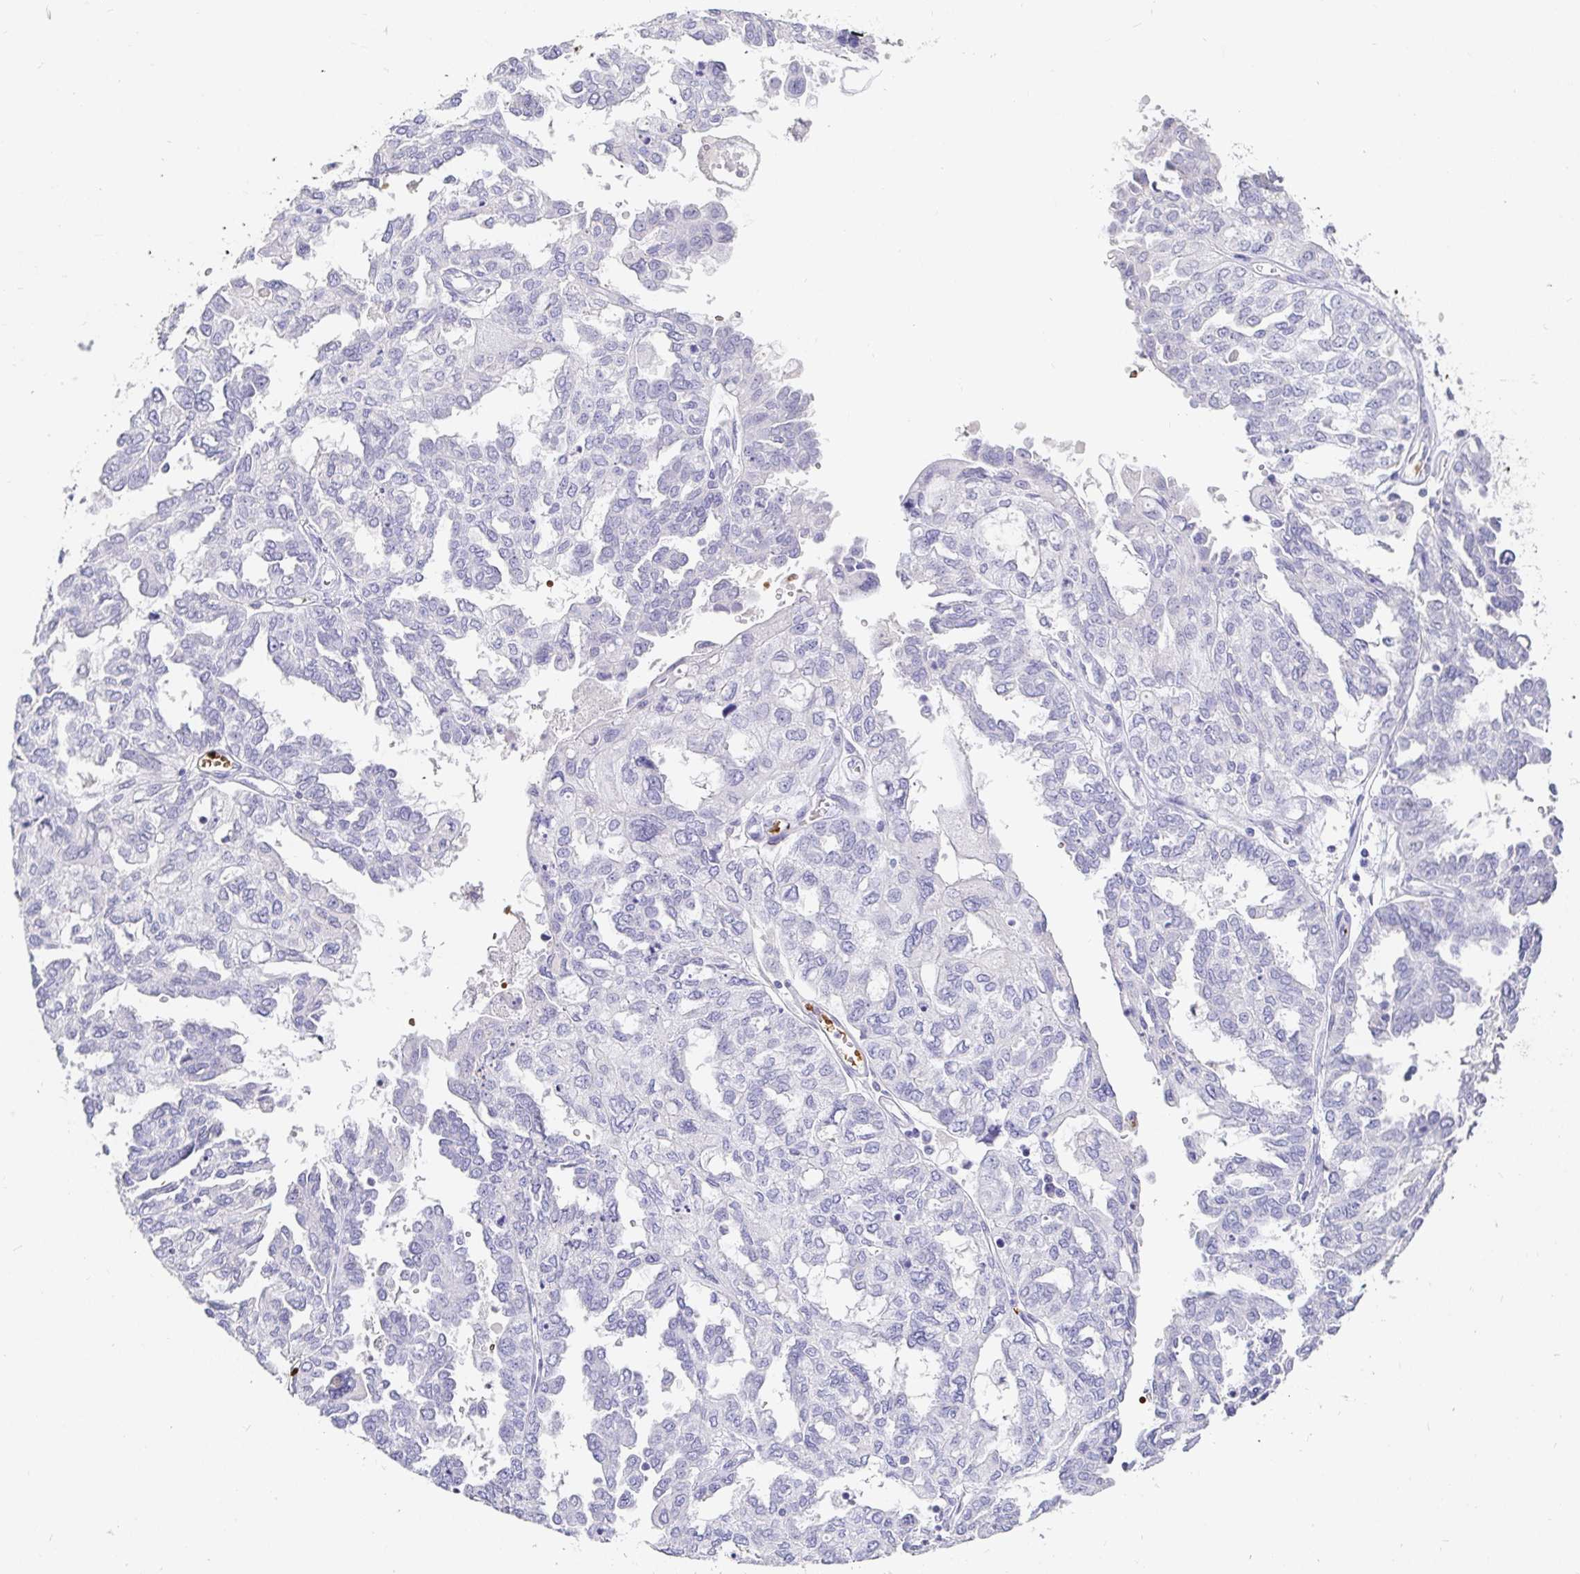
{"staining": {"intensity": "negative", "quantity": "none", "location": "none"}, "tissue": "ovarian cancer", "cell_type": "Tumor cells", "image_type": "cancer", "snomed": [{"axis": "morphology", "description": "Cystadenocarcinoma, serous, NOS"}, {"axis": "topography", "description": "Ovary"}], "caption": "An immunohistochemistry micrograph of serous cystadenocarcinoma (ovarian) is shown. There is no staining in tumor cells of serous cystadenocarcinoma (ovarian). The staining was performed using DAB to visualize the protein expression in brown, while the nuclei were stained in blue with hematoxylin (Magnification: 20x).", "gene": "FGF21", "patient": {"sex": "female", "age": 53}}